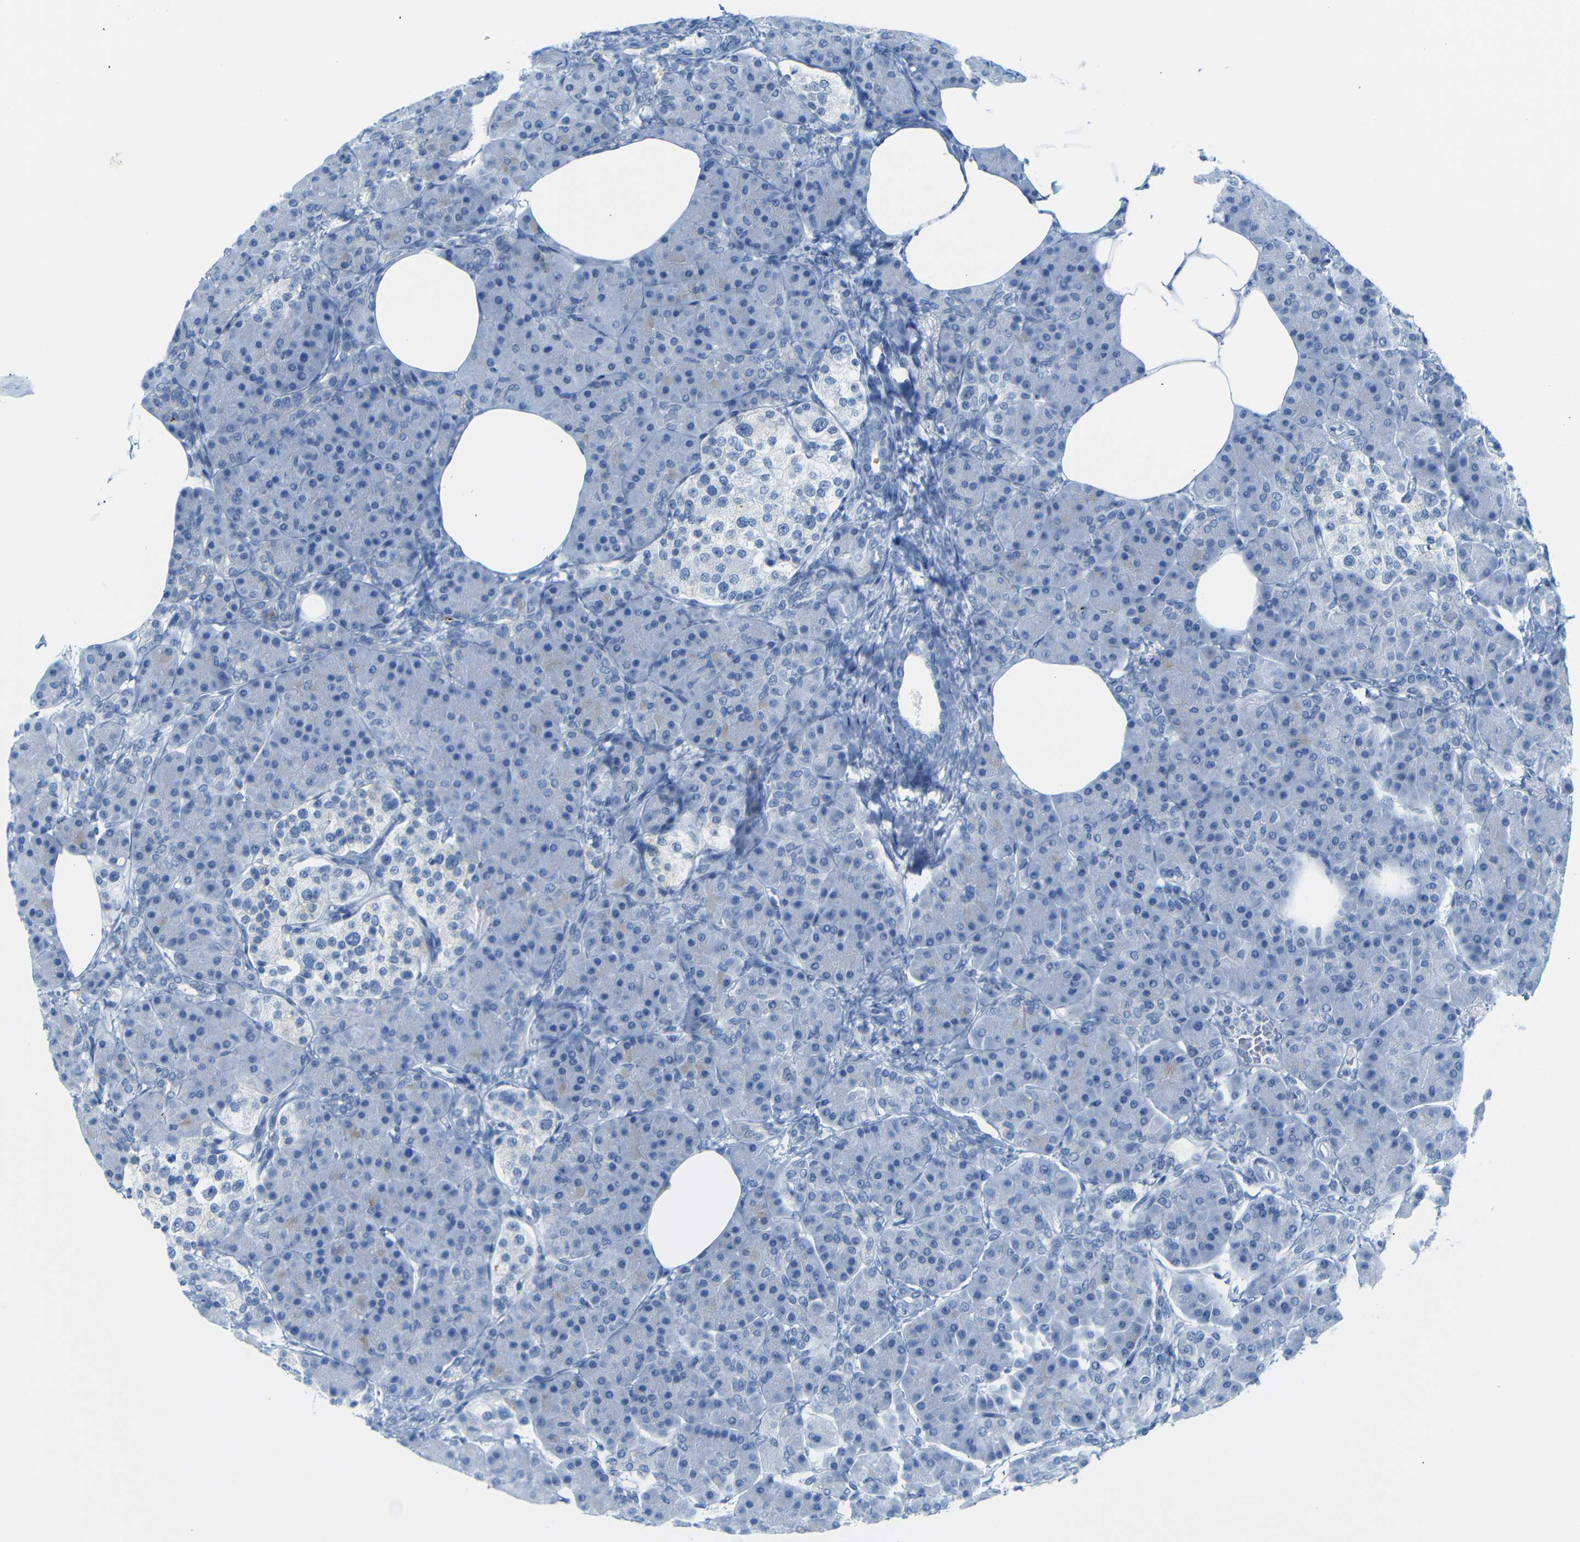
{"staining": {"intensity": "weak", "quantity": "<25%", "location": "cytoplasmic/membranous"}, "tissue": "pancreas", "cell_type": "Exocrine glandular cells", "image_type": "normal", "snomed": [{"axis": "morphology", "description": "Normal tissue, NOS"}, {"axis": "topography", "description": "Pancreas"}], "caption": "Human pancreas stained for a protein using IHC reveals no positivity in exocrine glandular cells.", "gene": "FCRL1", "patient": {"sex": "female", "age": 70}}